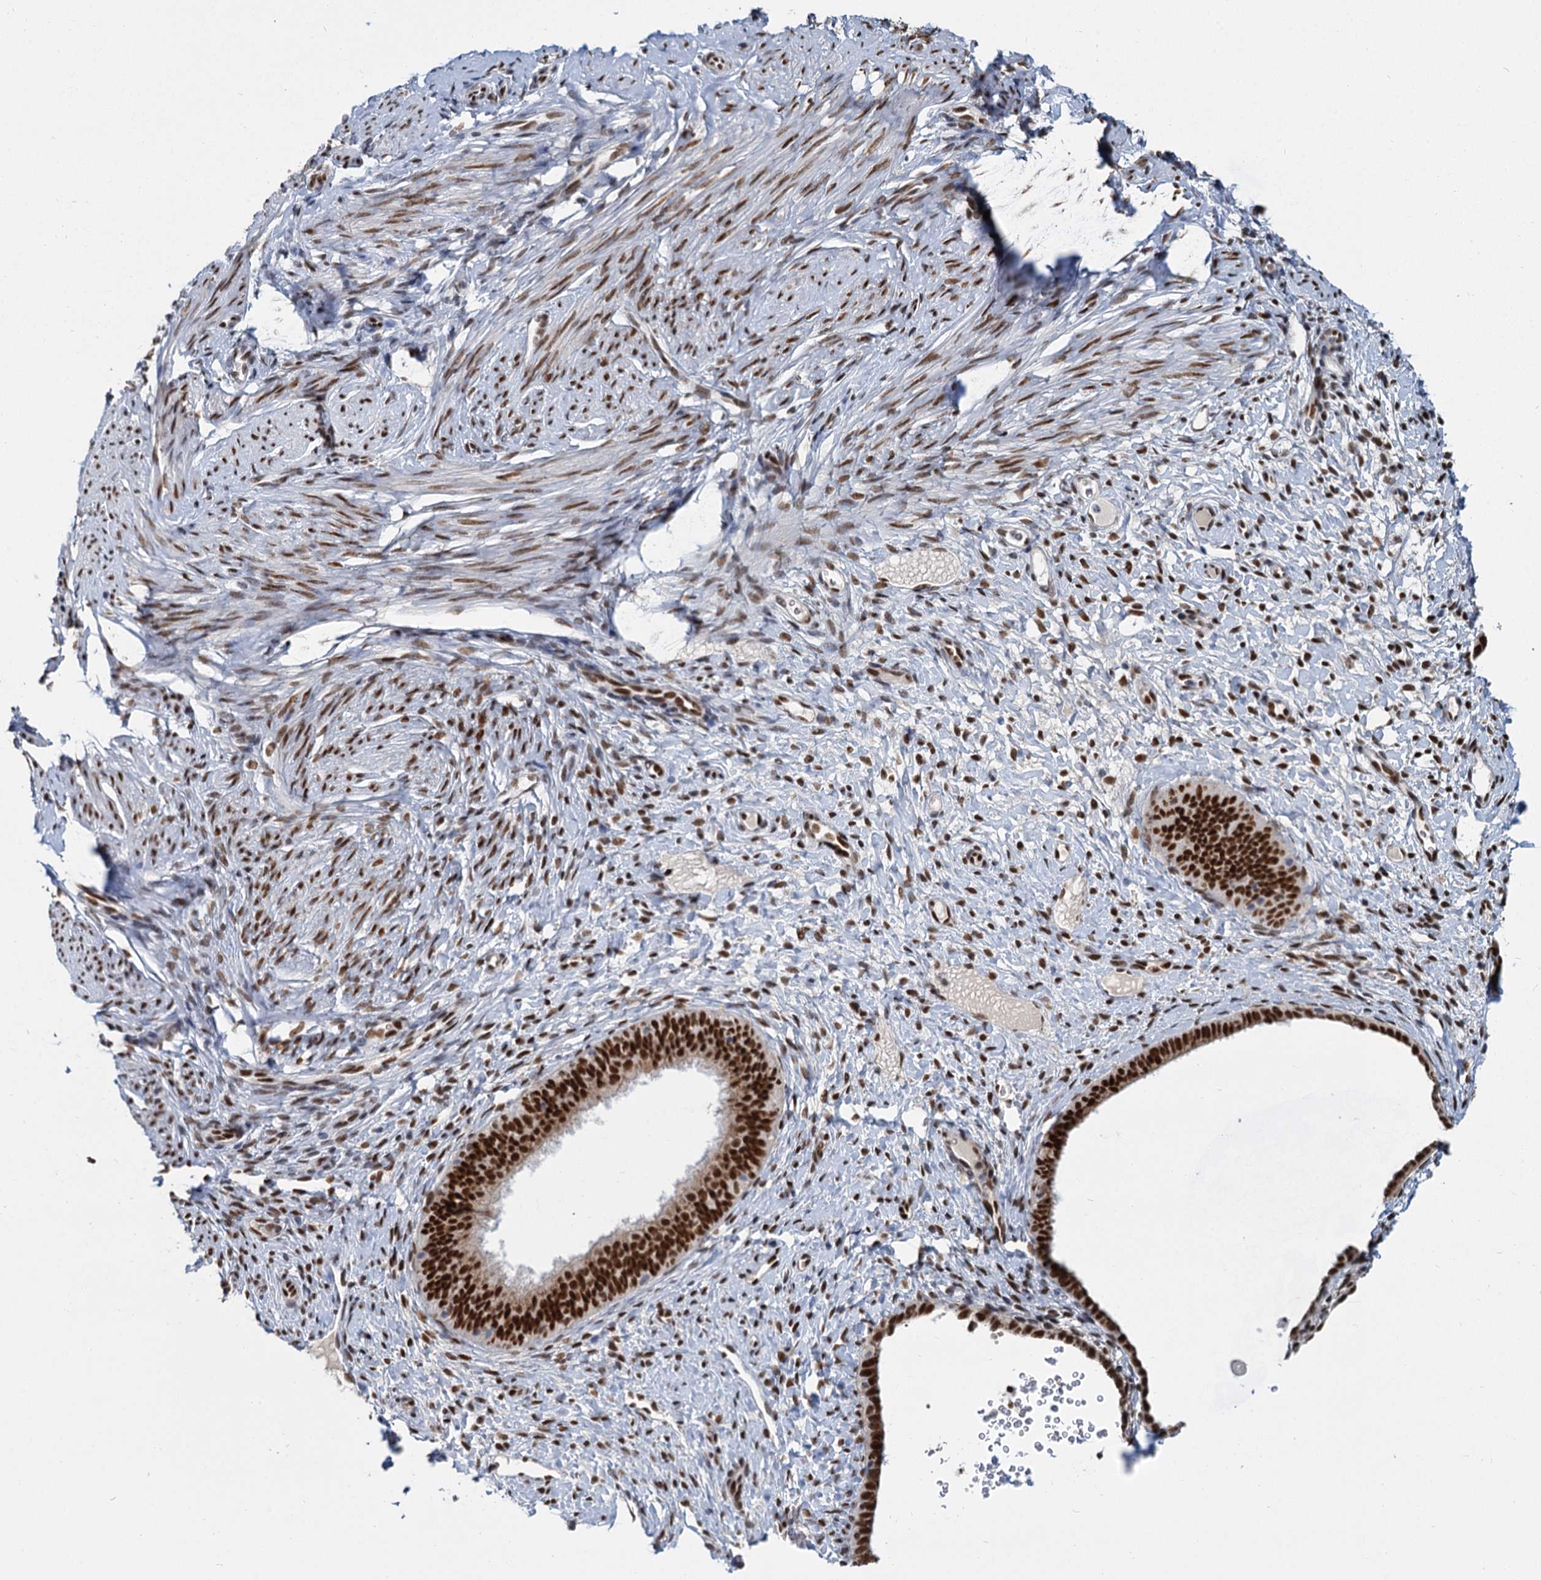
{"staining": {"intensity": "negative", "quantity": "none", "location": "none"}, "tissue": "endometrium", "cell_type": "Cells in endometrial stroma", "image_type": "normal", "snomed": [{"axis": "morphology", "description": "Normal tissue, NOS"}, {"axis": "topography", "description": "Endometrium"}], "caption": "The IHC photomicrograph has no significant staining in cells in endometrial stroma of endometrium. (DAB (3,3'-diaminobenzidine) IHC, high magnification).", "gene": "RPRD1A", "patient": {"sex": "female", "age": 65}}